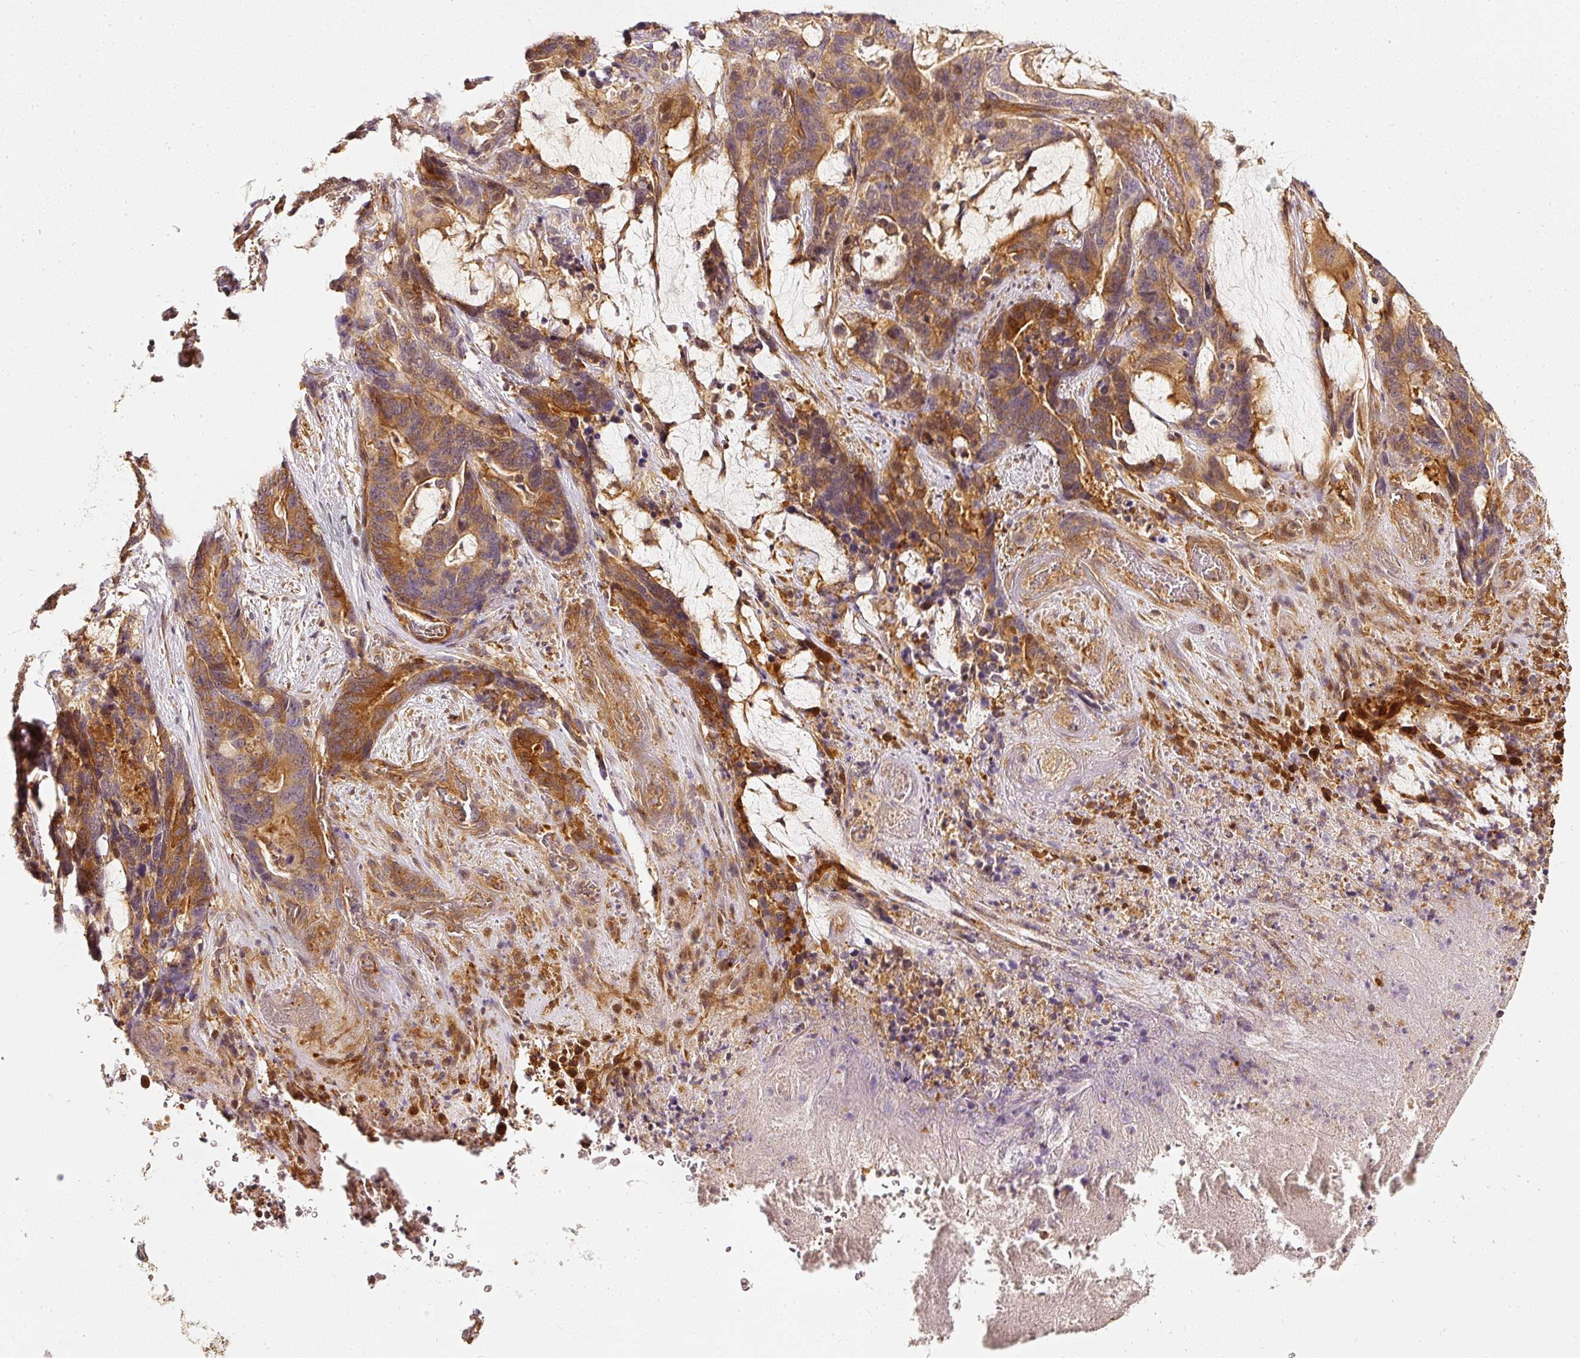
{"staining": {"intensity": "moderate", "quantity": ">75%", "location": "cytoplasmic/membranous,nuclear"}, "tissue": "stomach cancer", "cell_type": "Tumor cells", "image_type": "cancer", "snomed": [{"axis": "morphology", "description": "Normal tissue, NOS"}, {"axis": "morphology", "description": "Adenocarcinoma, NOS"}, {"axis": "topography", "description": "Stomach"}], "caption": "Stomach cancer stained with immunohistochemistry (IHC) exhibits moderate cytoplasmic/membranous and nuclear positivity in approximately >75% of tumor cells. Nuclei are stained in blue.", "gene": "ASMTL", "patient": {"sex": "female", "age": 64}}